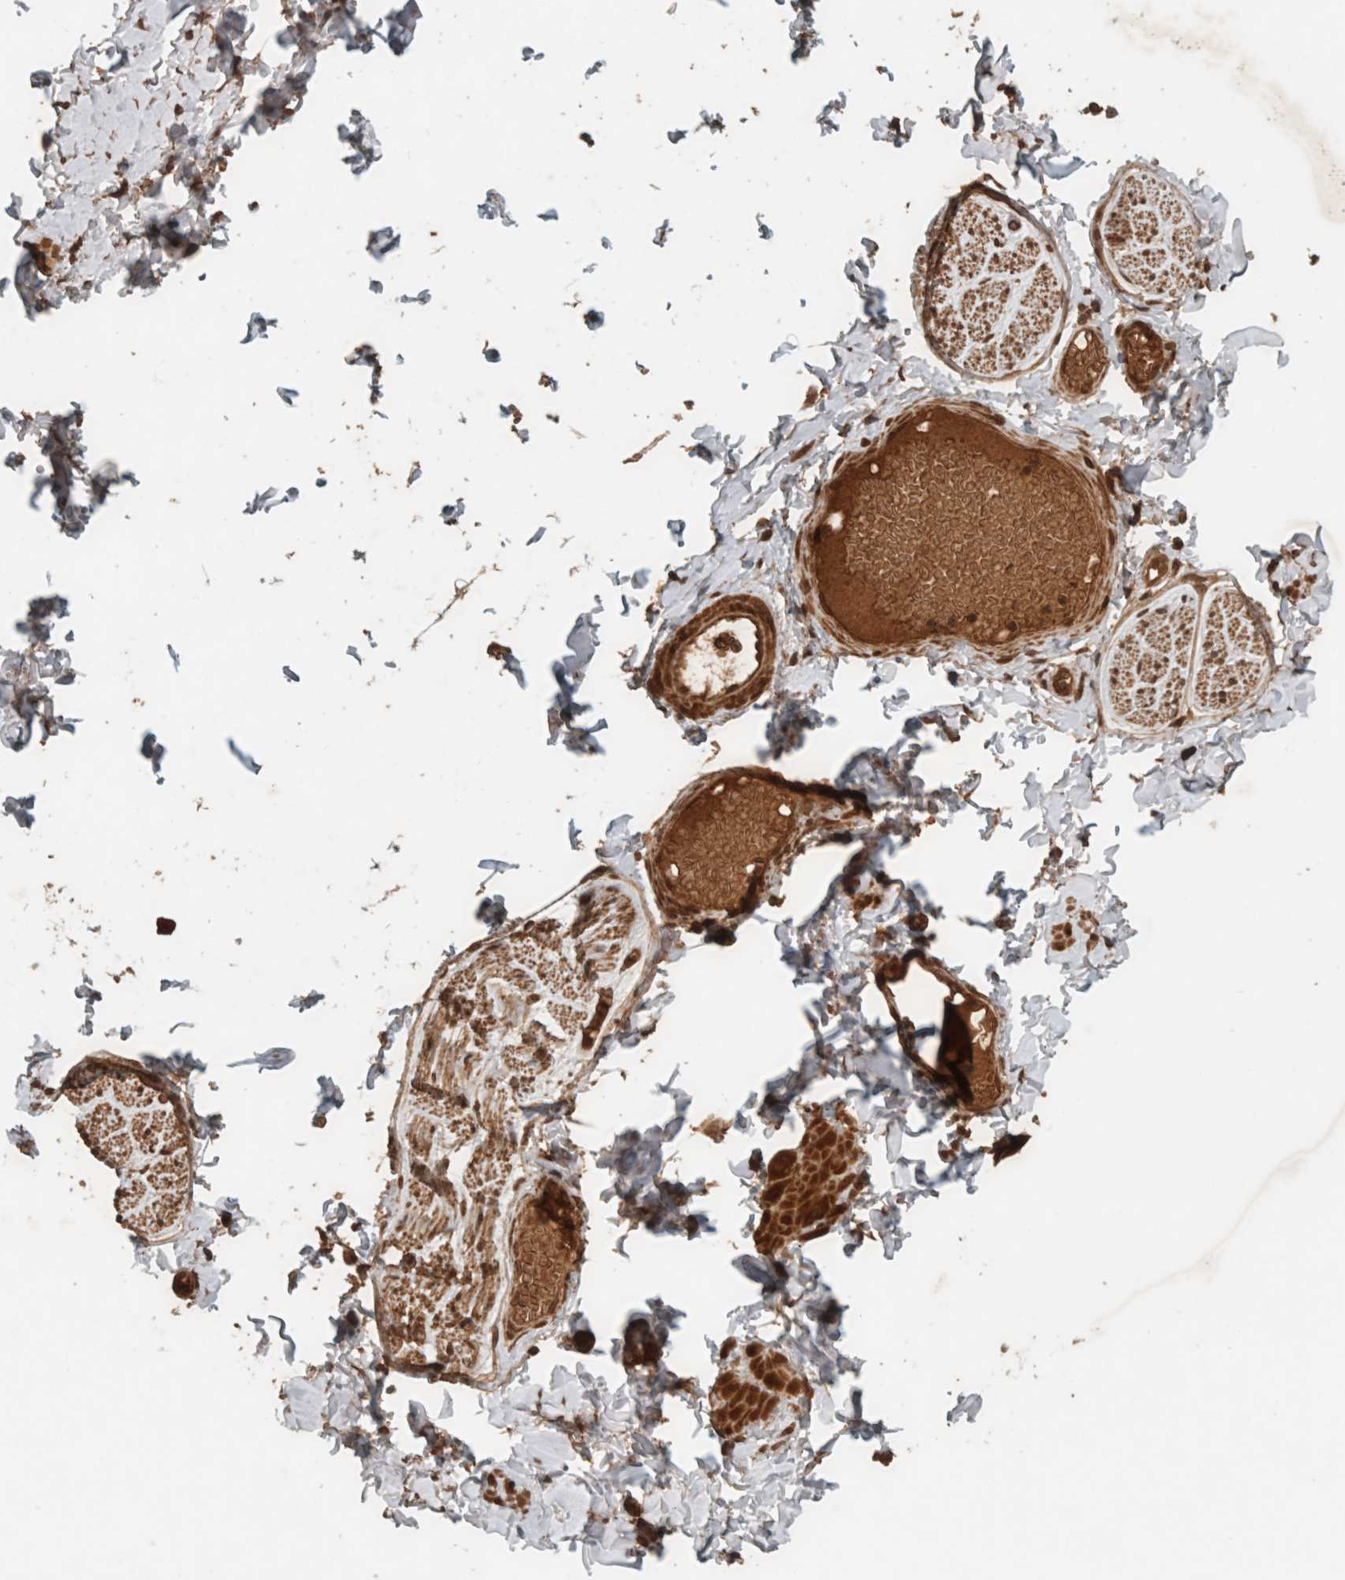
{"staining": {"intensity": "strong", "quantity": ">75%", "location": "cytoplasmic/membranous,nuclear"}, "tissue": "adipose tissue", "cell_type": "Adipocytes", "image_type": "normal", "snomed": [{"axis": "morphology", "description": "Normal tissue, NOS"}, {"axis": "topography", "description": "Adipose tissue"}, {"axis": "topography", "description": "Vascular tissue"}, {"axis": "topography", "description": "Peripheral nerve tissue"}], "caption": "Immunohistochemistry staining of normal adipose tissue, which demonstrates high levels of strong cytoplasmic/membranous,nuclear positivity in approximately >75% of adipocytes indicating strong cytoplasmic/membranous,nuclear protein positivity. The staining was performed using DAB (brown) for protein detection and nuclei were counterstained in hematoxylin (blue).", "gene": "CNTROB", "patient": {"sex": "male", "age": 25}}